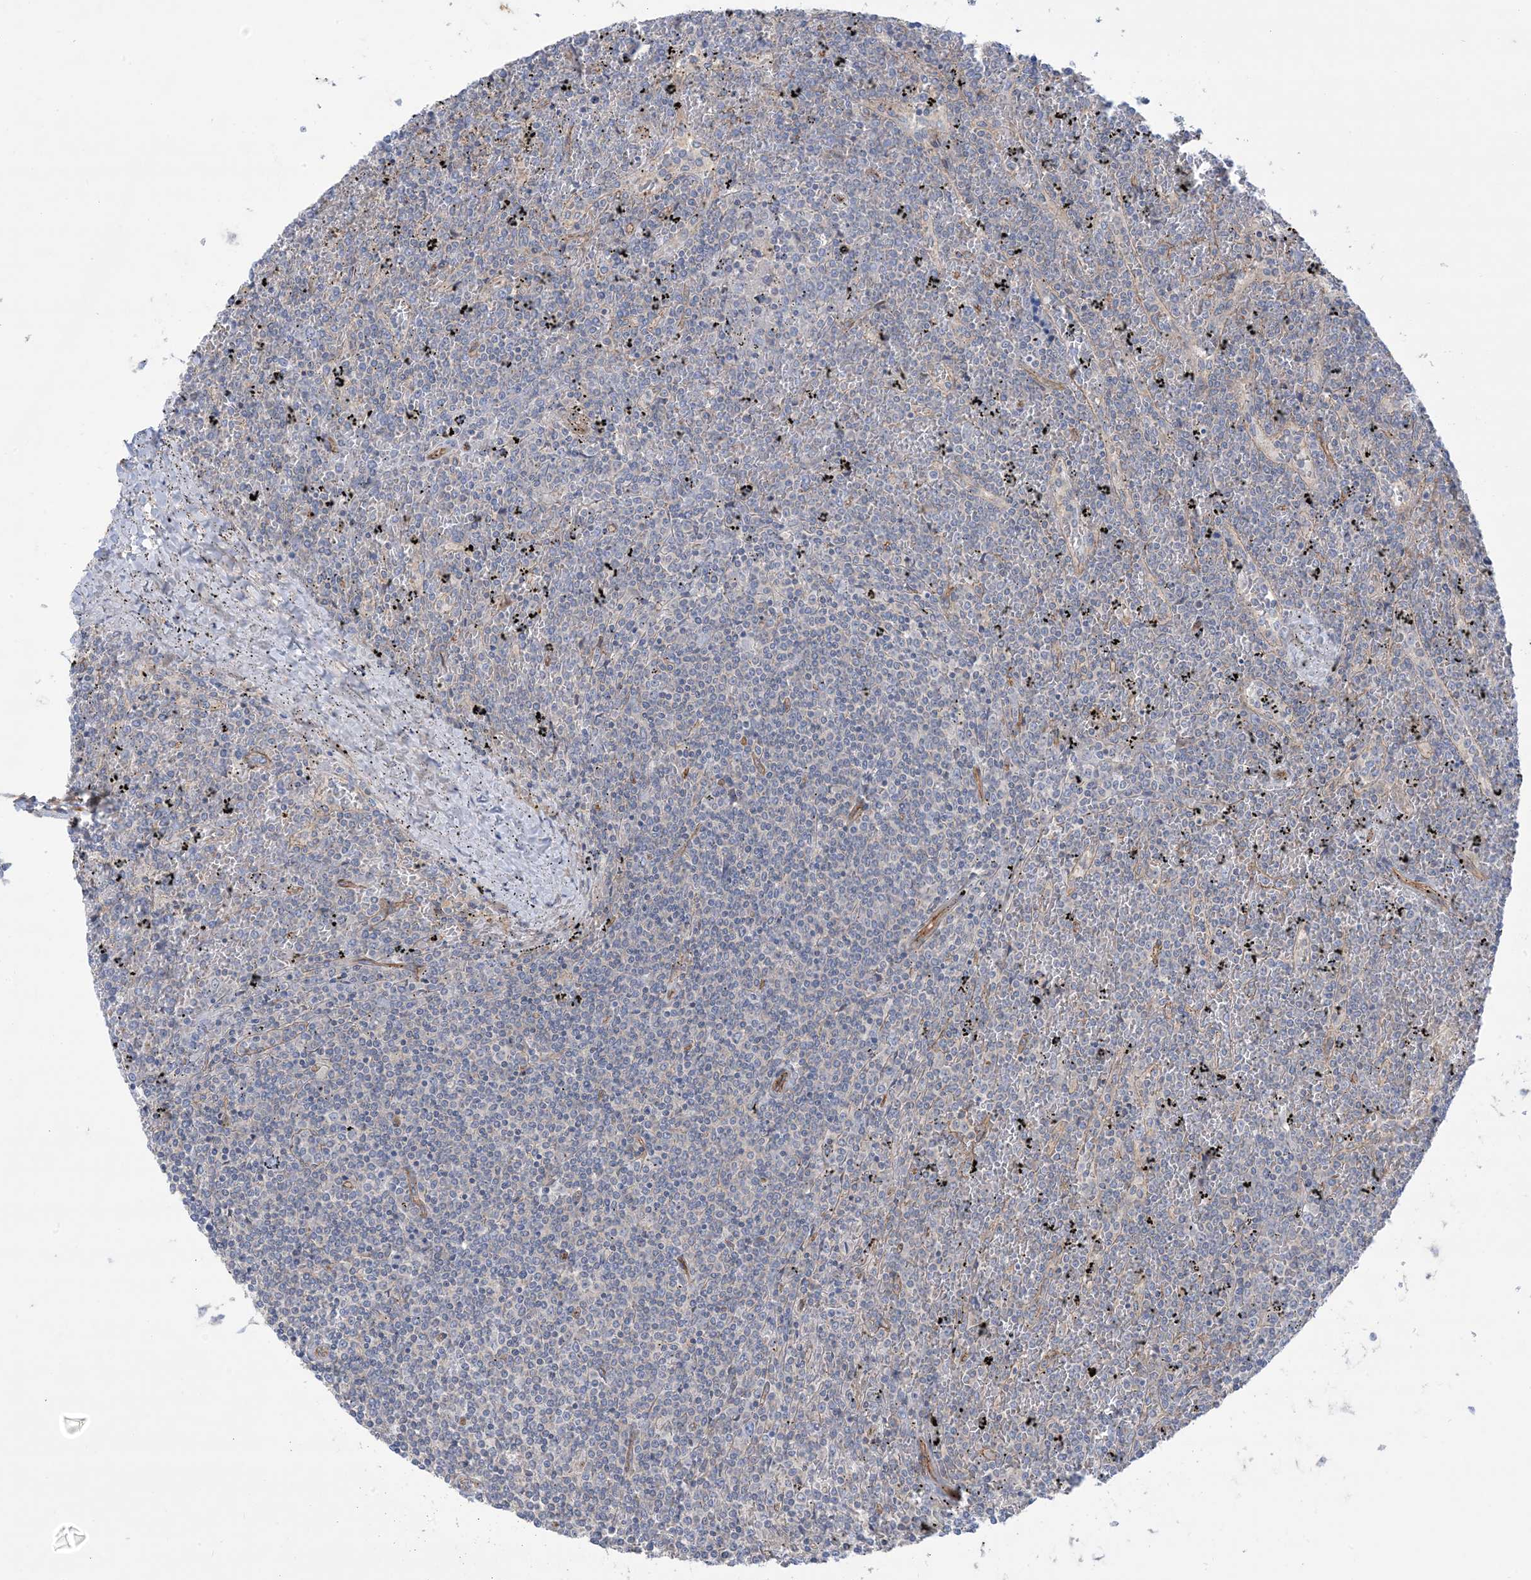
{"staining": {"intensity": "negative", "quantity": "none", "location": "none"}, "tissue": "lymphoma", "cell_type": "Tumor cells", "image_type": "cancer", "snomed": [{"axis": "morphology", "description": "Malignant lymphoma, non-Hodgkin's type, Low grade"}, {"axis": "topography", "description": "Spleen"}], "caption": "Human low-grade malignant lymphoma, non-Hodgkin's type stained for a protein using immunohistochemistry (IHC) displays no staining in tumor cells.", "gene": "CCNY", "patient": {"sex": "female", "age": 19}}